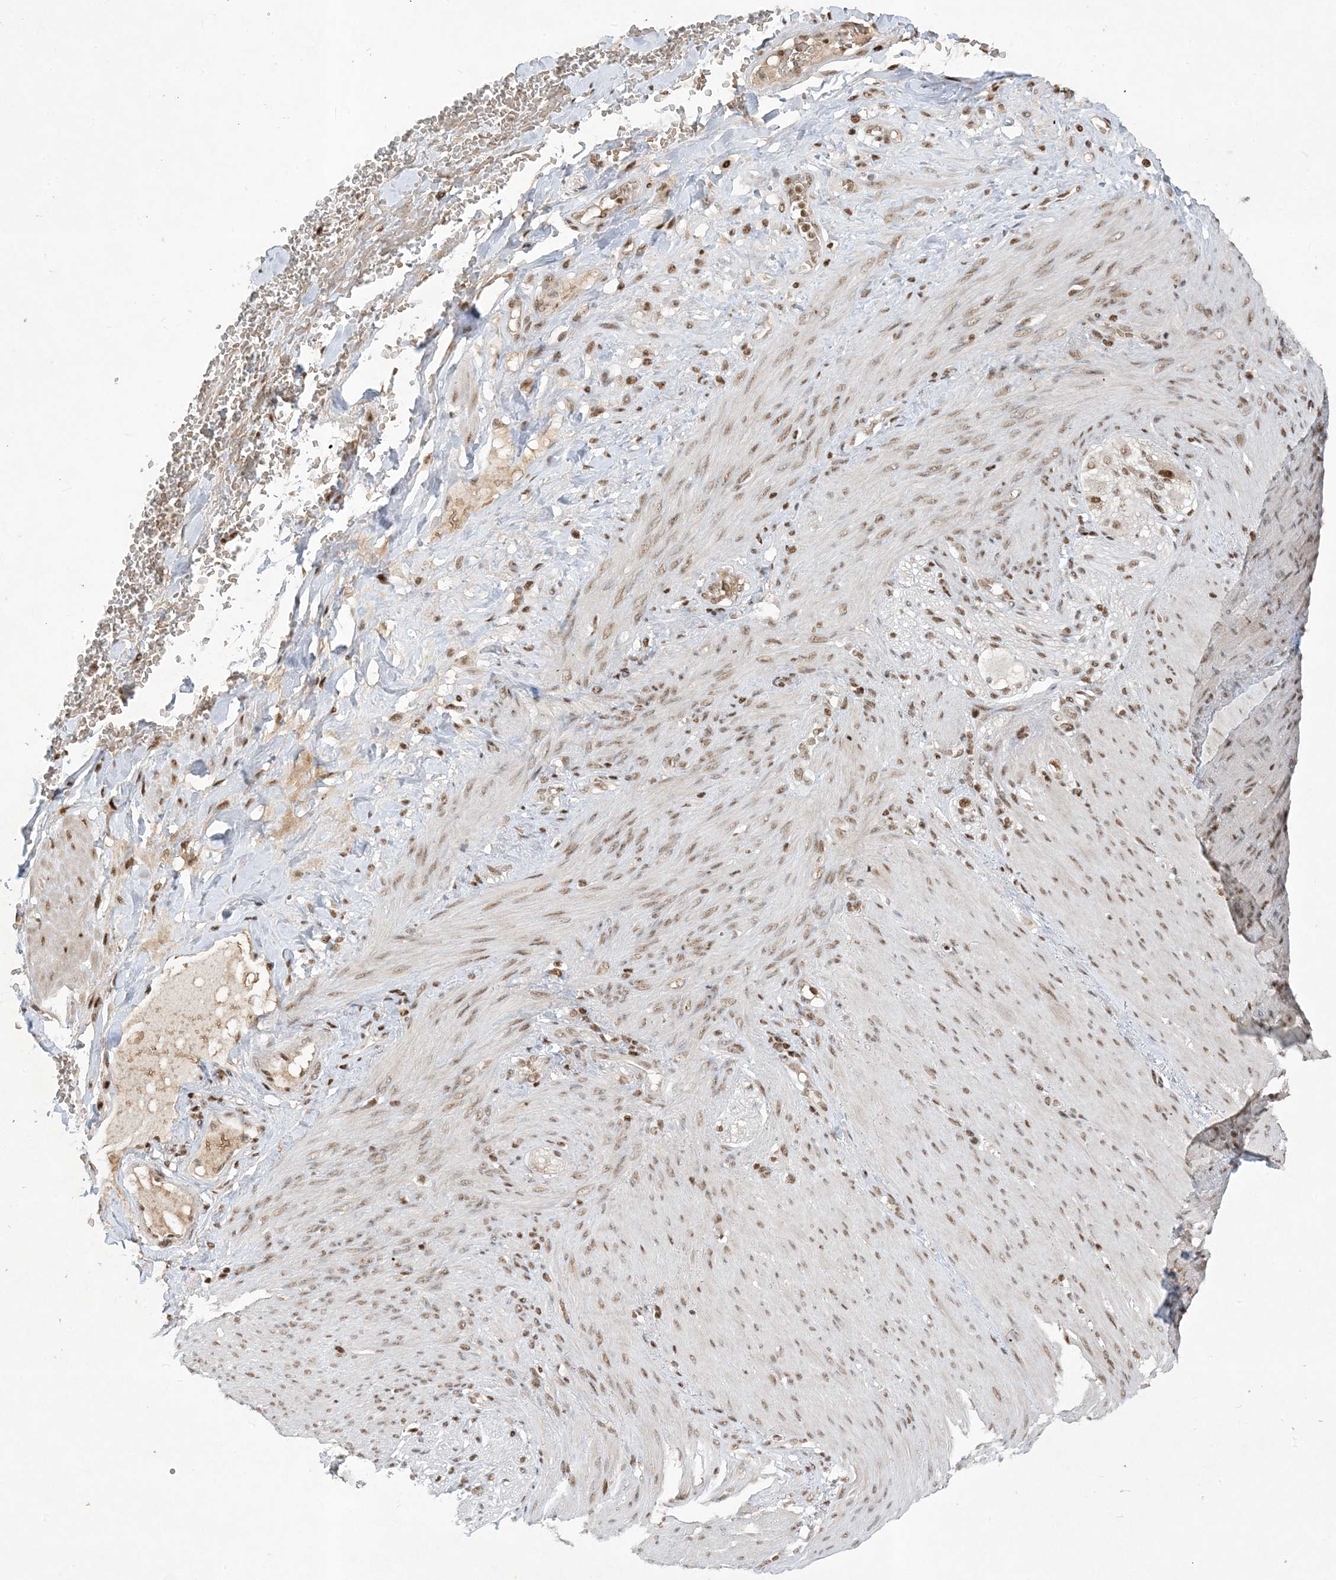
{"staining": {"intensity": "moderate", "quantity": ">75%", "location": "nuclear"}, "tissue": "adipose tissue", "cell_type": "Adipocytes", "image_type": "normal", "snomed": [{"axis": "morphology", "description": "Normal tissue, NOS"}, {"axis": "topography", "description": "Colon"}, {"axis": "topography", "description": "Peripheral nerve tissue"}], "caption": "The image reveals immunohistochemical staining of unremarkable adipose tissue. There is moderate nuclear positivity is identified in about >75% of adipocytes.", "gene": "PPIL2", "patient": {"sex": "female", "age": 61}}